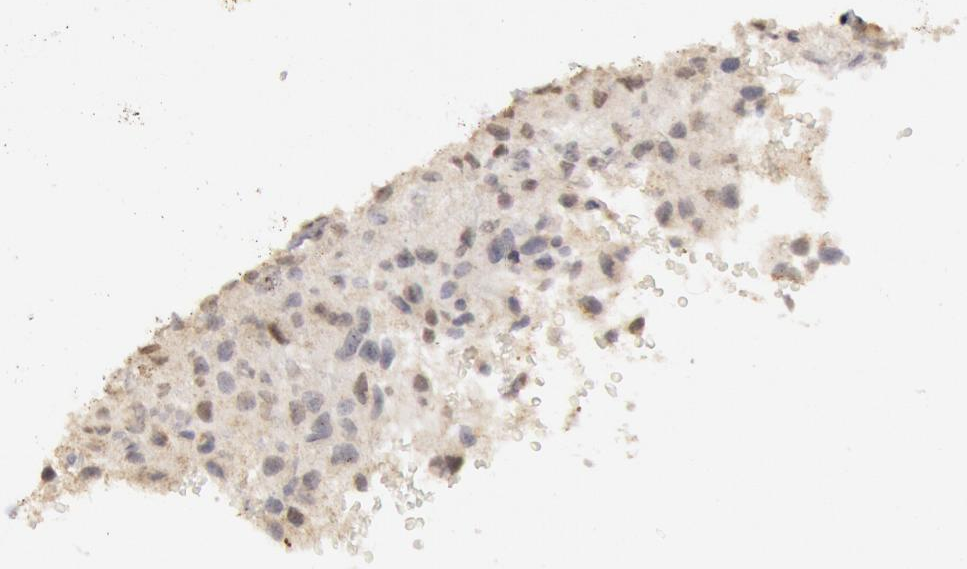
{"staining": {"intensity": "negative", "quantity": "none", "location": "none"}, "tissue": "glioma", "cell_type": "Tumor cells", "image_type": "cancer", "snomed": [{"axis": "morphology", "description": "Glioma, malignant, High grade"}, {"axis": "topography", "description": "Brain"}], "caption": "Glioma was stained to show a protein in brown. There is no significant positivity in tumor cells. The staining is performed using DAB (3,3'-diaminobenzidine) brown chromogen with nuclei counter-stained in using hematoxylin.", "gene": "RIMBP3C", "patient": {"sex": "female", "age": 60}}